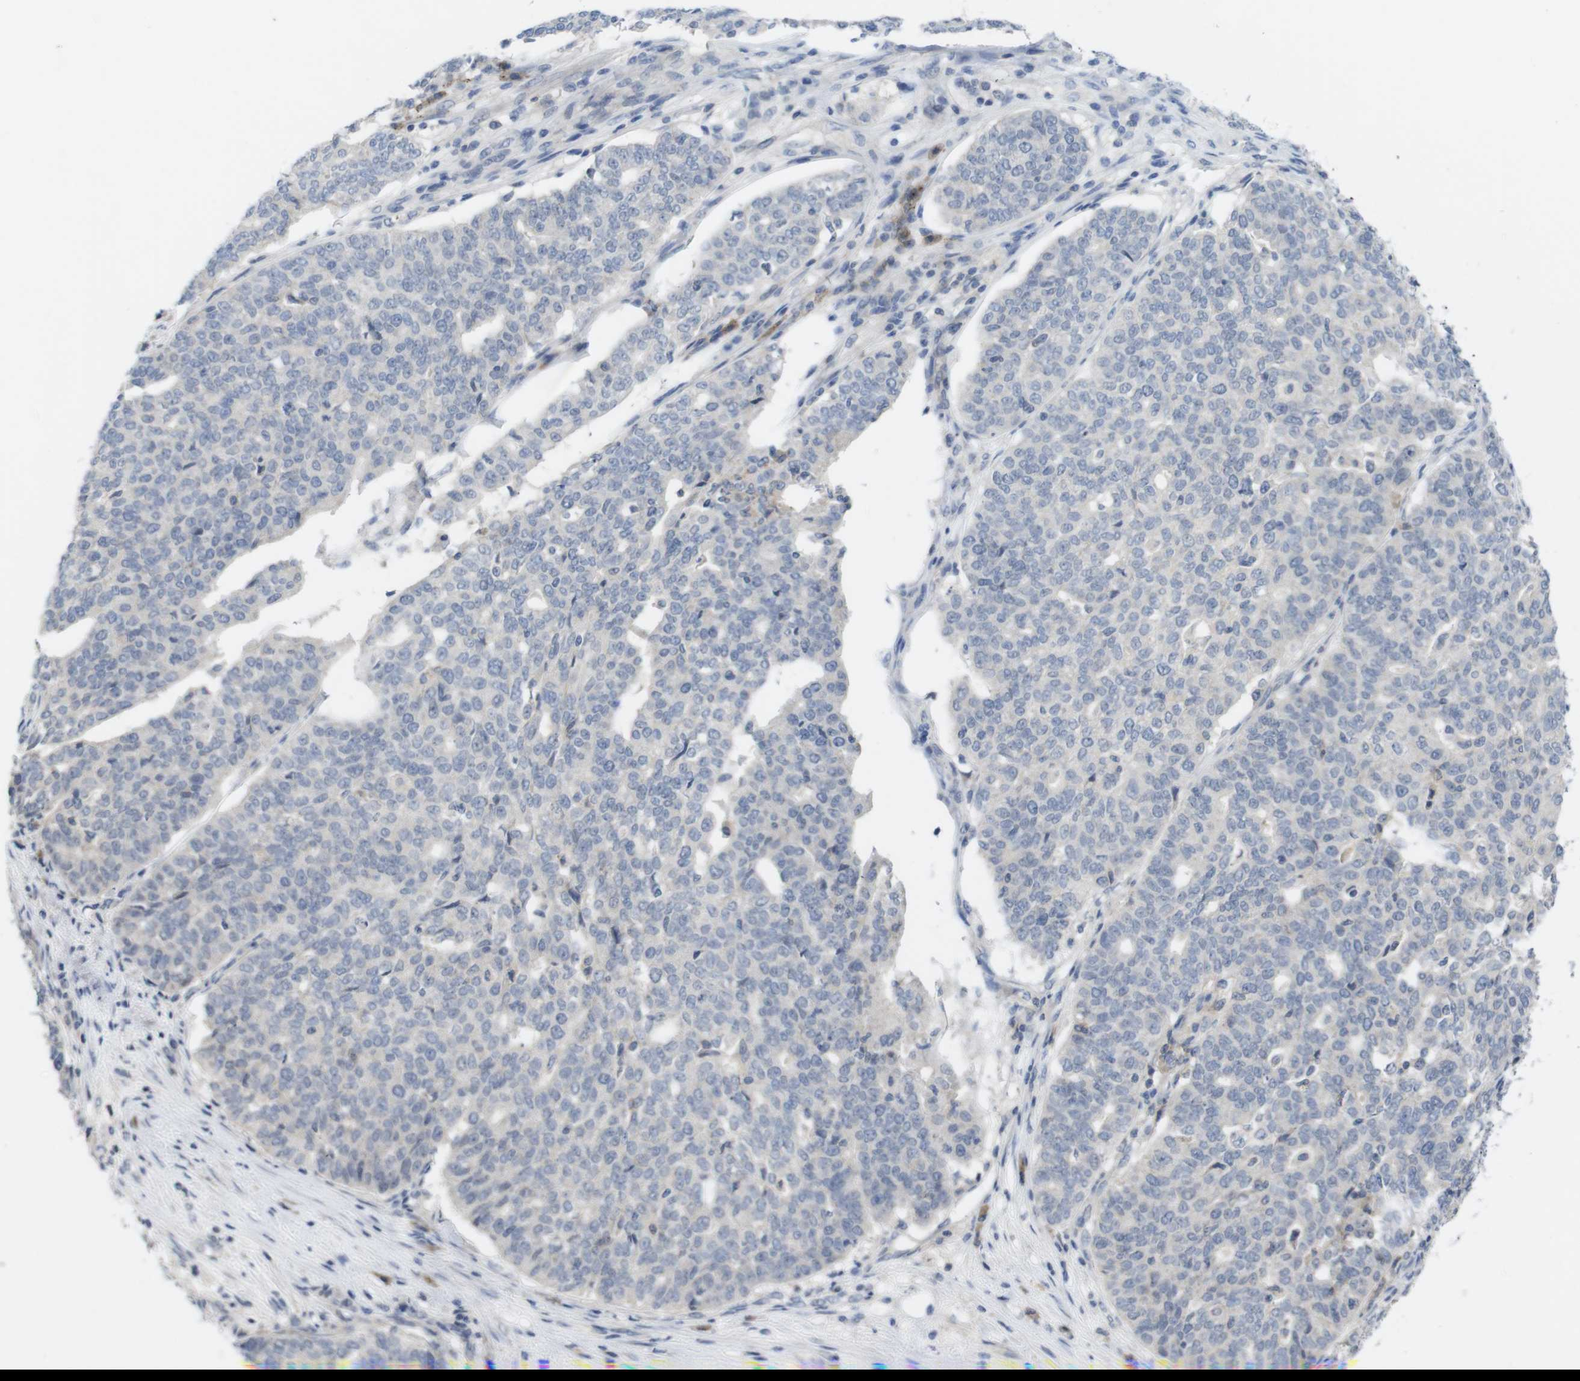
{"staining": {"intensity": "negative", "quantity": "none", "location": "none"}, "tissue": "ovarian cancer", "cell_type": "Tumor cells", "image_type": "cancer", "snomed": [{"axis": "morphology", "description": "Cystadenocarcinoma, serous, NOS"}, {"axis": "topography", "description": "Ovary"}], "caption": "Immunohistochemistry of human ovarian serous cystadenocarcinoma reveals no positivity in tumor cells.", "gene": "SLAMF7", "patient": {"sex": "female", "age": 59}}